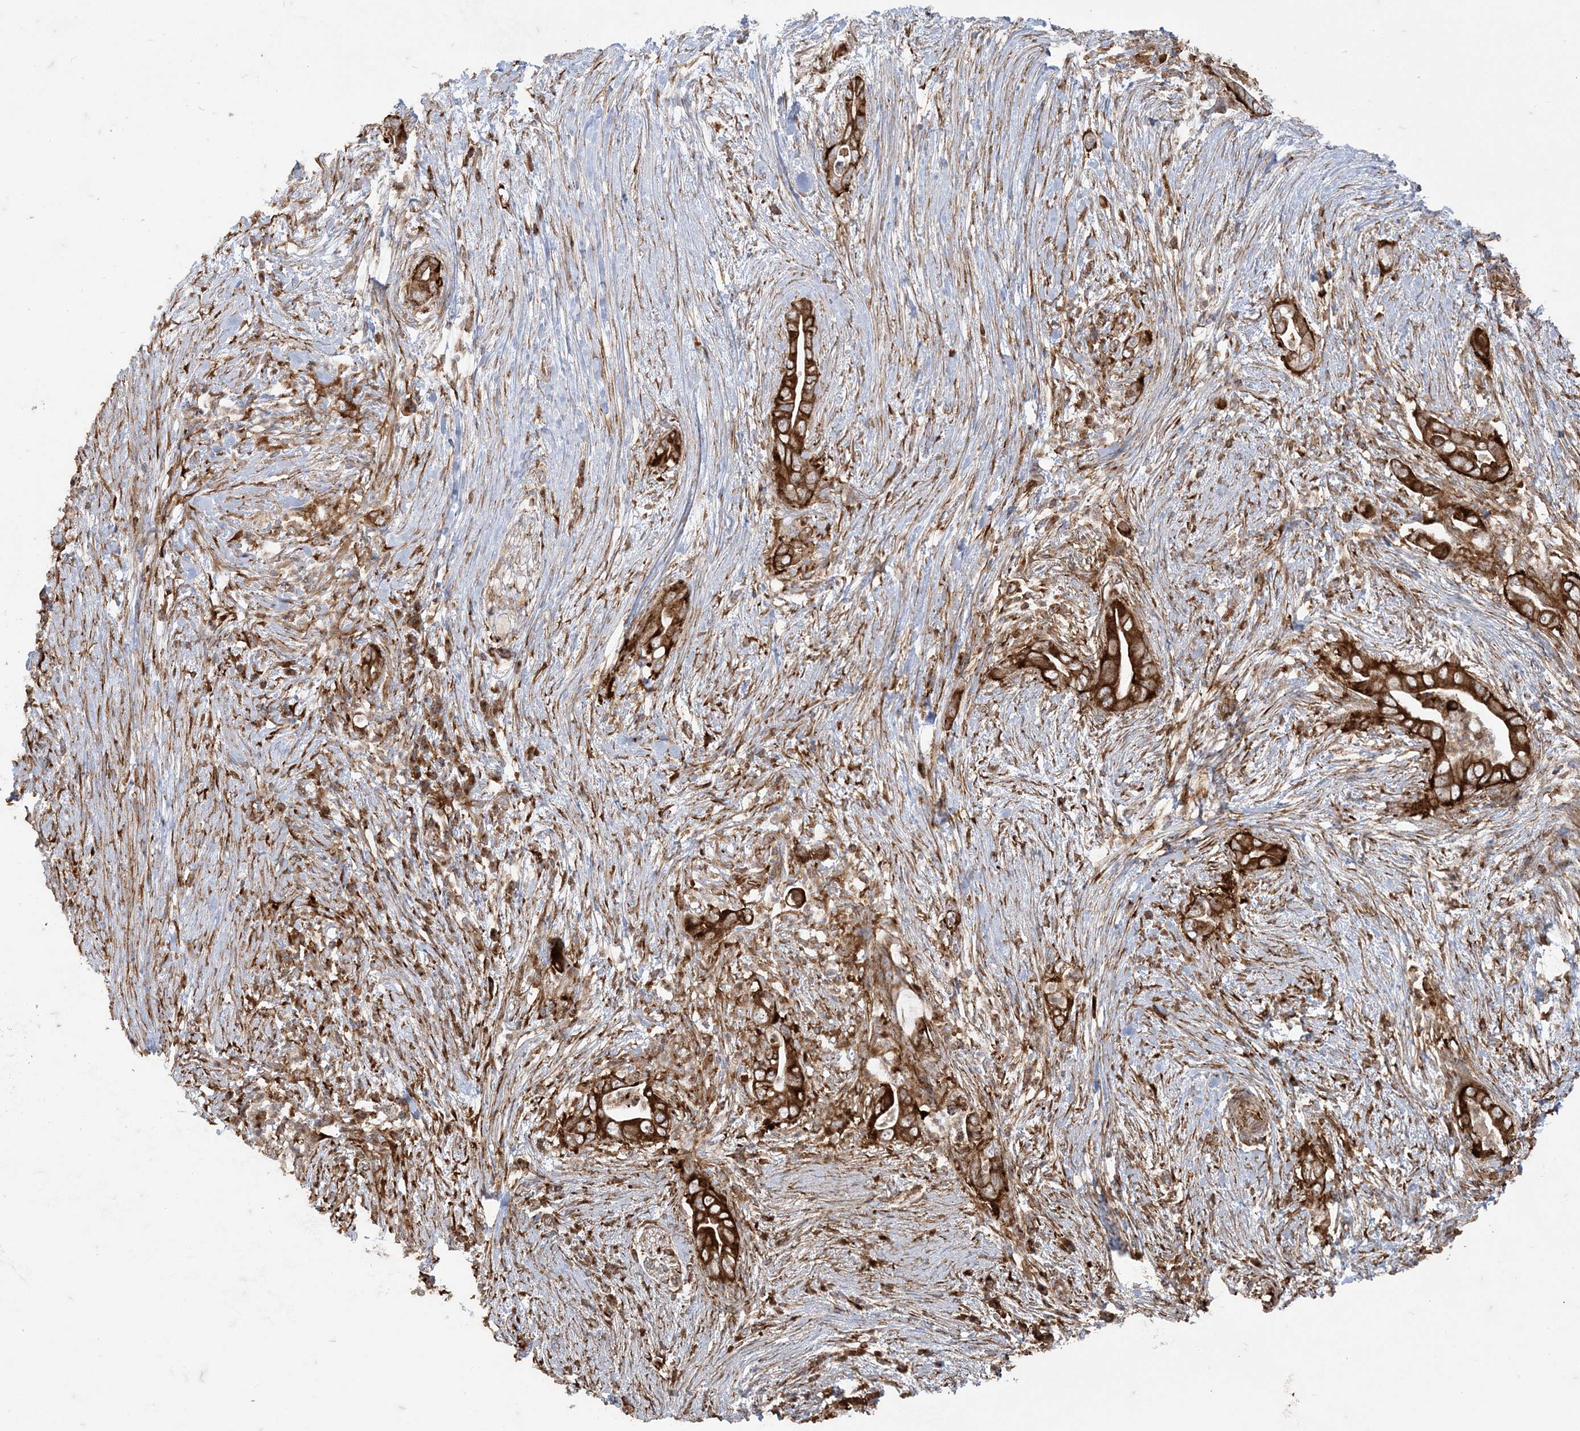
{"staining": {"intensity": "strong", "quantity": ">75%", "location": "cytoplasmic/membranous"}, "tissue": "pancreatic cancer", "cell_type": "Tumor cells", "image_type": "cancer", "snomed": [{"axis": "morphology", "description": "Adenocarcinoma, NOS"}, {"axis": "topography", "description": "Pancreas"}], "caption": "IHC of pancreatic cancer shows high levels of strong cytoplasmic/membranous staining in approximately >75% of tumor cells.", "gene": "DERL3", "patient": {"sex": "male", "age": 75}}